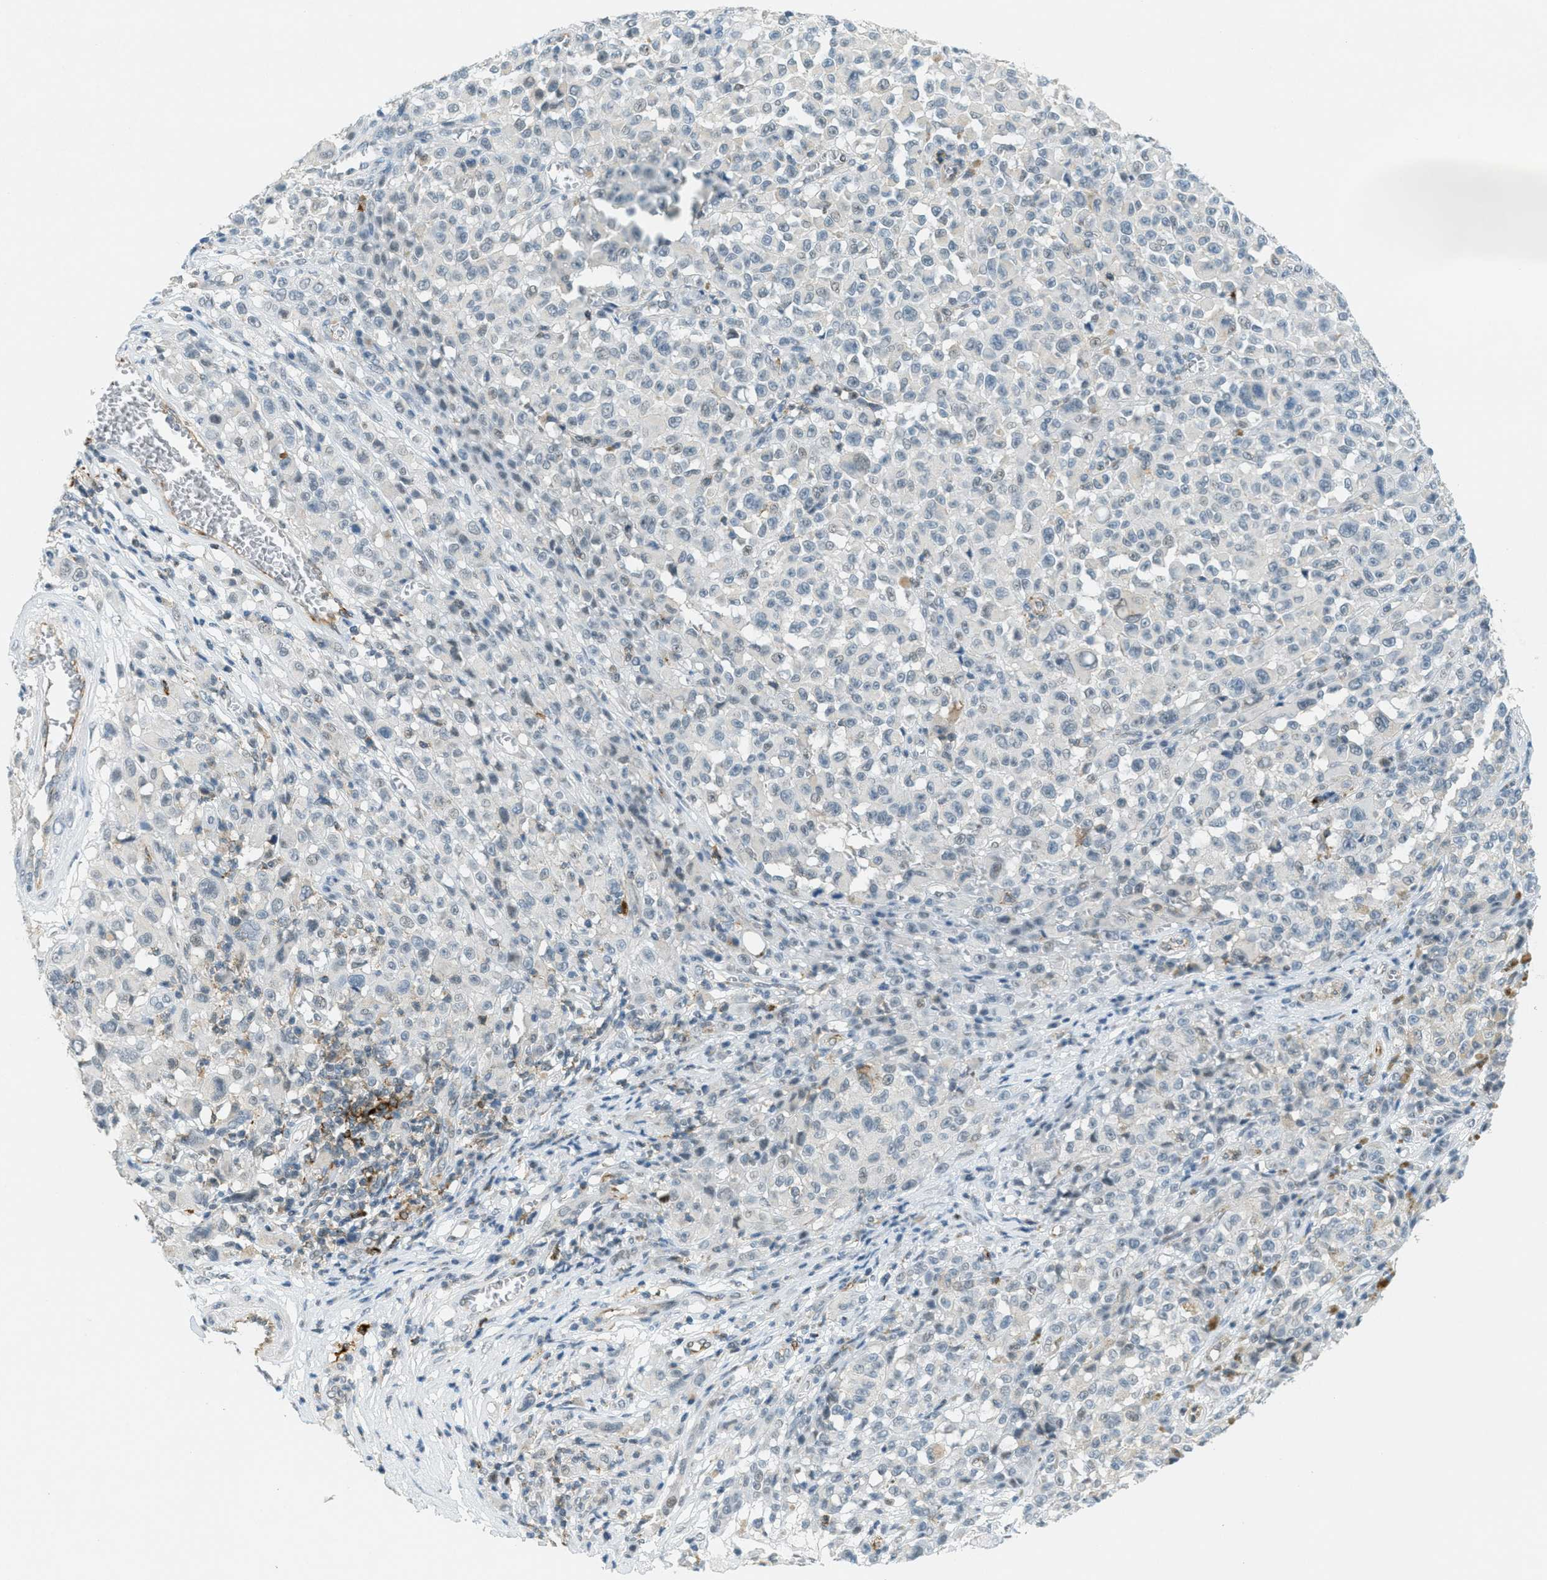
{"staining": {"intensity": "negative", "quantity": "none", "location": "none"}, "tissue": "melanoma", "cell_type": "Tumor cells", "image_type": "cancer", "snomed": [{"axis": "morphology", "description": "Malignant melanoma, NOS"}, {"axis": "topography", "description": "Skin"}], "caption": "High power microscopy photomicrograph of an immunohistochemistry histopathology image of melanoma, revealing no significant staining in tumor cells.", "gene": "FYN", "patient": {"sex": "female", "age": 82}}